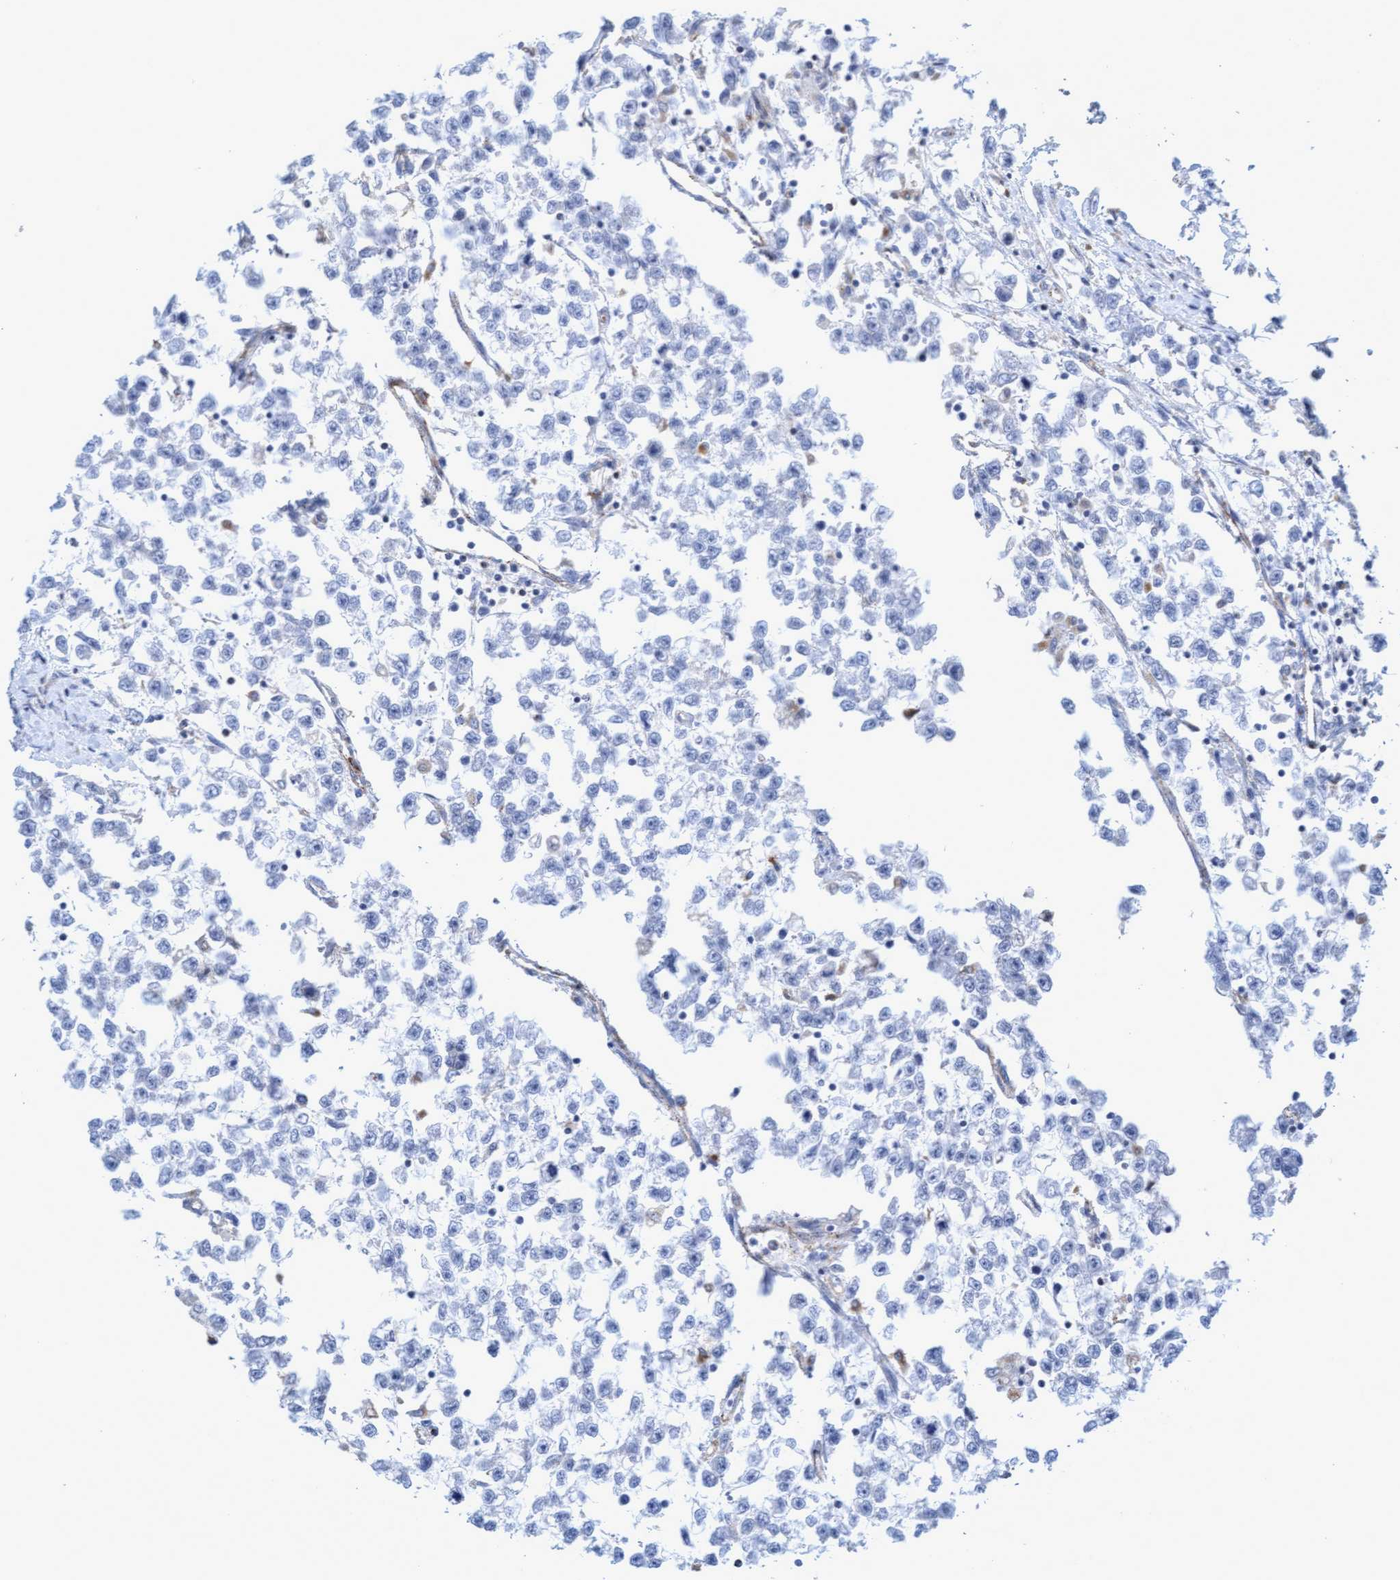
{"staining": {"intensity": "negative", "quantity": "none", "location": "none"}, "tissue": "testis cancer", "cell_type": "Tumor cells", "image_type": "cancer", "snomed": [{"axis": "morphology", "description": "Seminoma, NOS"}, {"axis": "morphology", "description": "Carcinoma, Embryonal, NOS"}, {"axis": "topography", "description": "Testis"}], "caption": "A high-resolution histopathology image shows immunohistochemistry staining of testis cancer (embryonal carcinoma), which exhibits no significant staining in tumor cells.", "gene": "SGSH", "patient": {"sex": "male", "age": 51}}